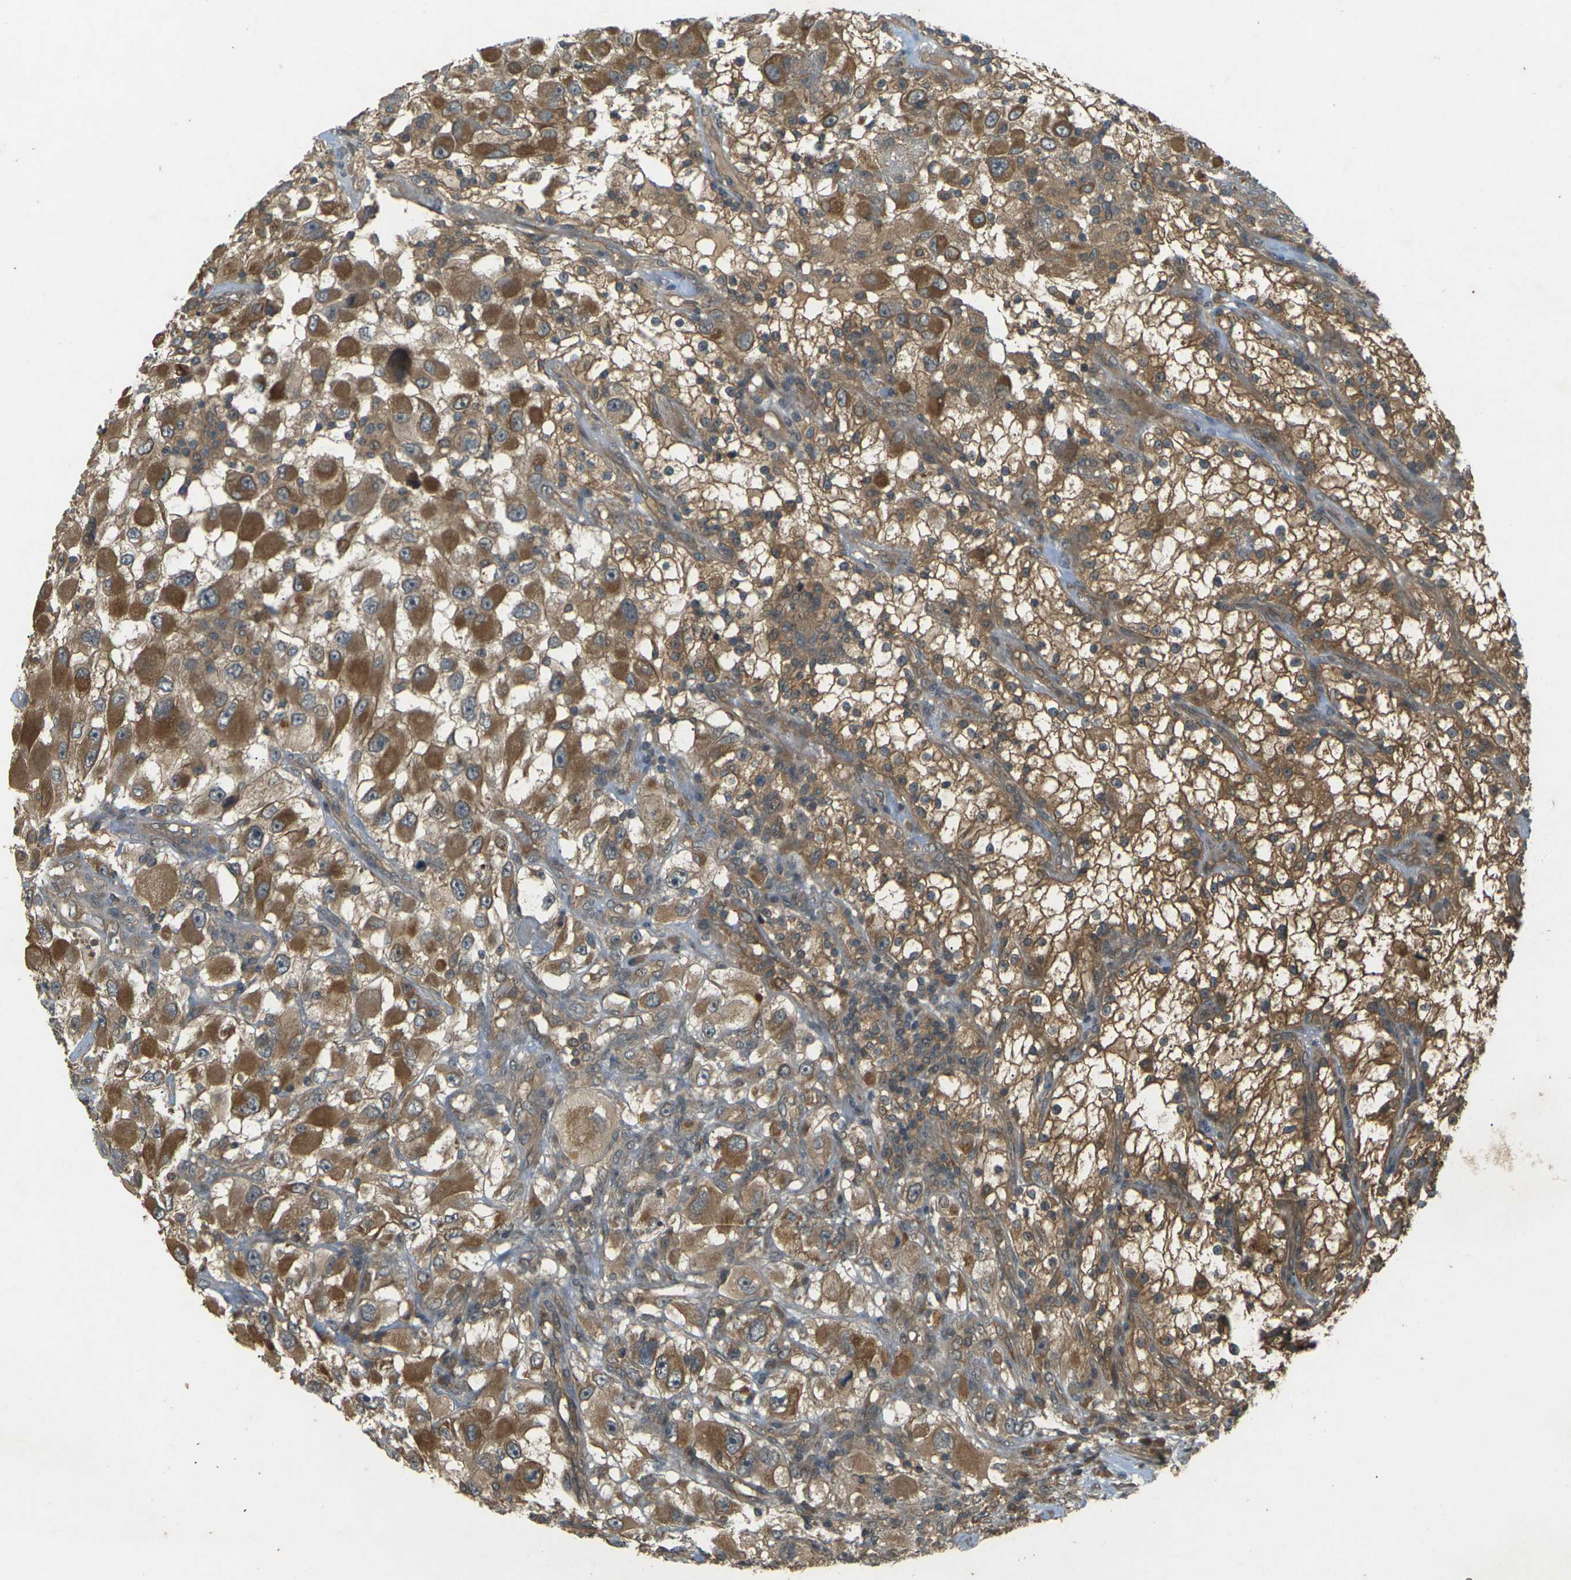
{"staining": {"intensity": "moderate", "quantity": ">75%", "location": "cytoplasmic/membranous"}, "tissue": "renal cancer", "cell_type": "Tumor cells", "image_type": "cancer", "snomed": [{"axis": "morphology", "description": "Adenocarcinoma, NOS"}, {"axis": "topography", "description": "Kidney"}], "caption": "High-power microscopy captured an immunohistochemistry (IHC) image of renal adenocarcinoma, revealing moderate cytoplasmic/membranous staining in about >75% of tumor cells.", "gene": "TAP1", "patient": {"sex": "female", "age": 52}}